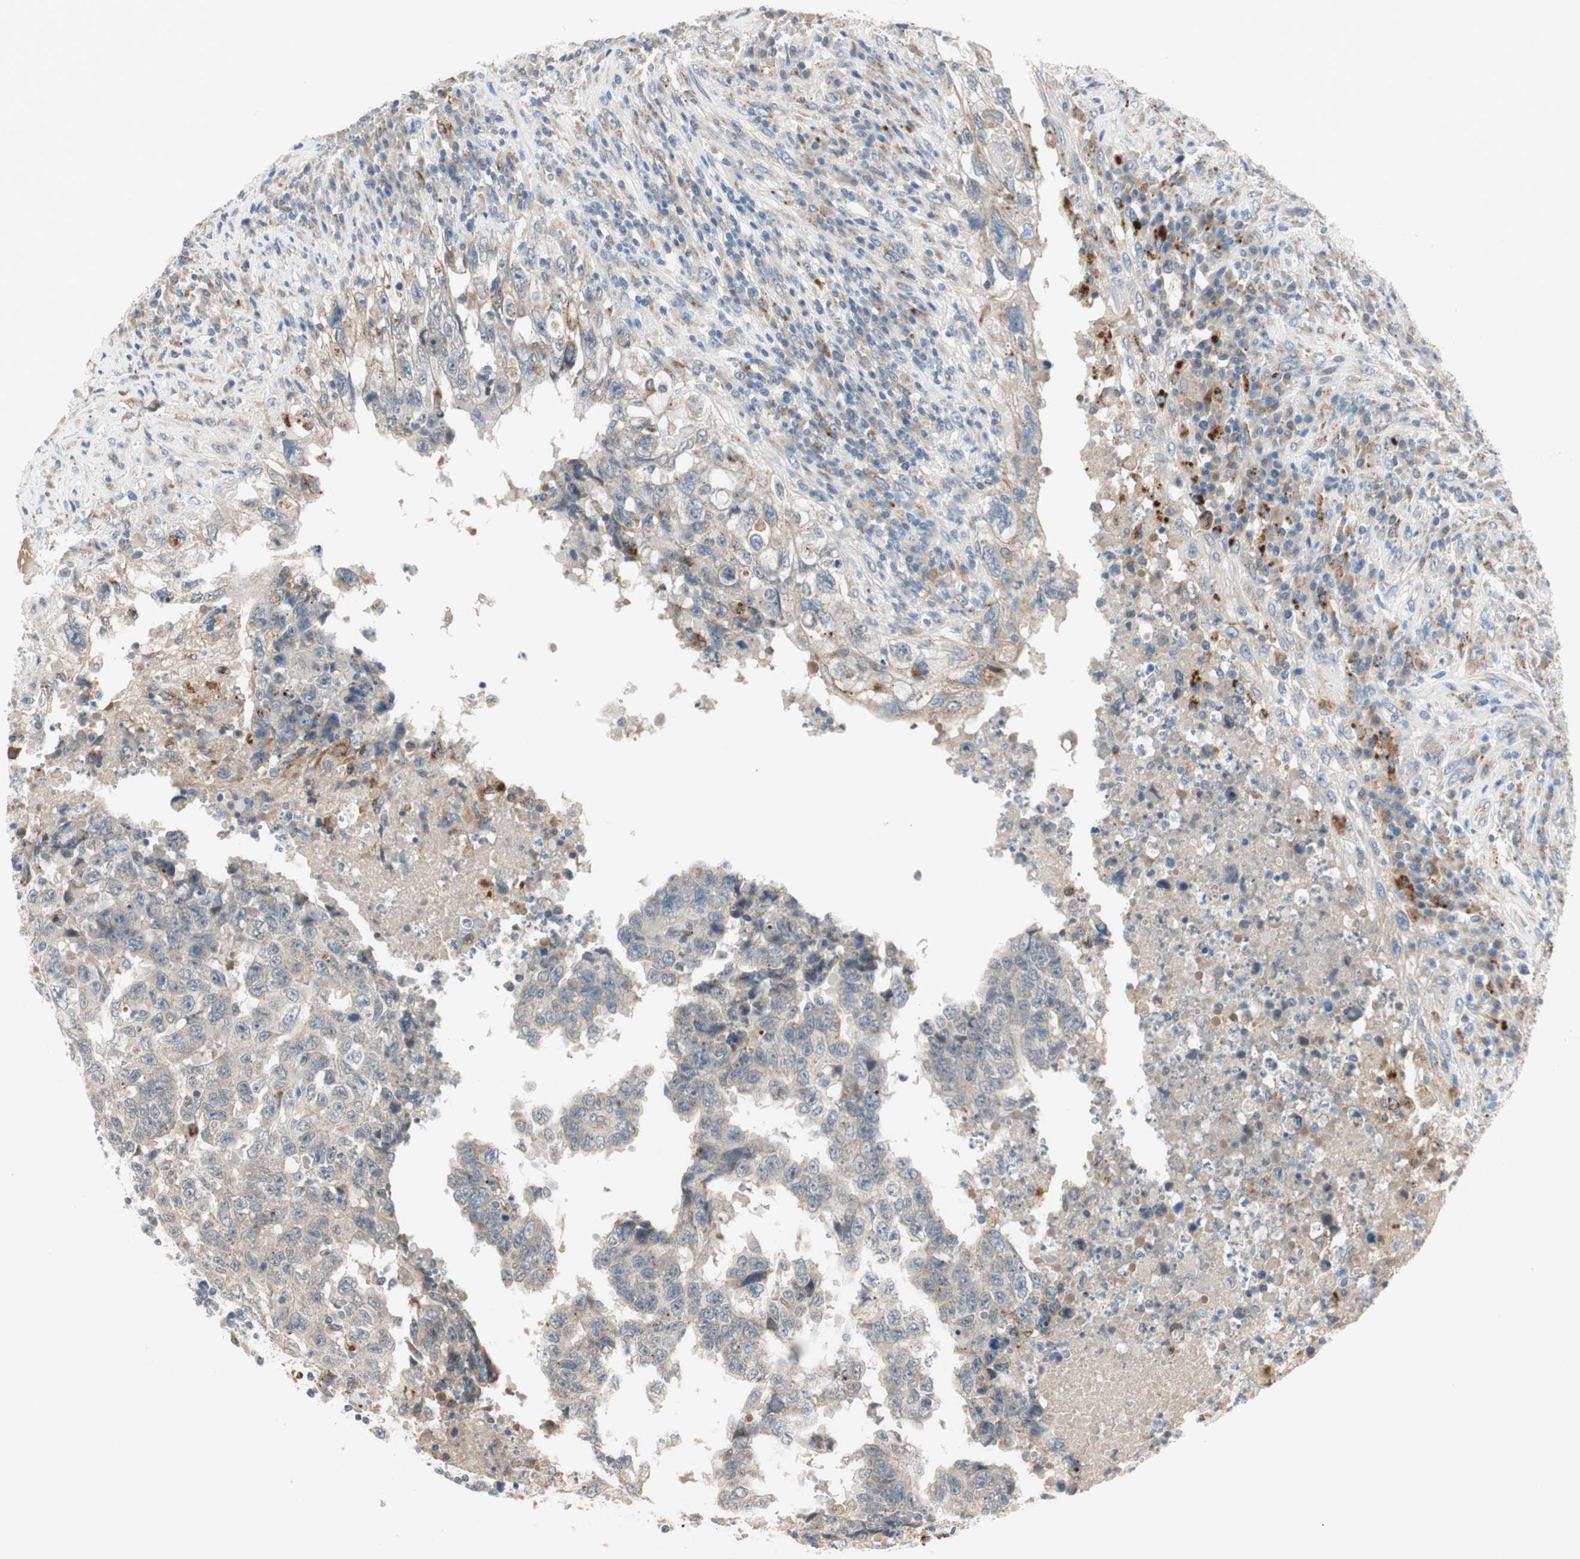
{"staining": {"intensity": "negative", "quantity": "none", "location": "none"}, "tissue": "testis cancer", "cell_type": "Tumor cells", "image_type": "cancer", "snomed": [{"axis": "morphology", "description": "Necrosis, NOS"}, {"axis": "morphology", "description": "Carcinoma, Embryonal, NOS"}, {"axis": "topography", "description": "Testis"}], "caption": "Protein analysis of embryonal carcinoma (testis) demonstrates no significant expression in tumor cells.", "gene": "FGFR4", "patient": {"sex": "male", "age": 19}}